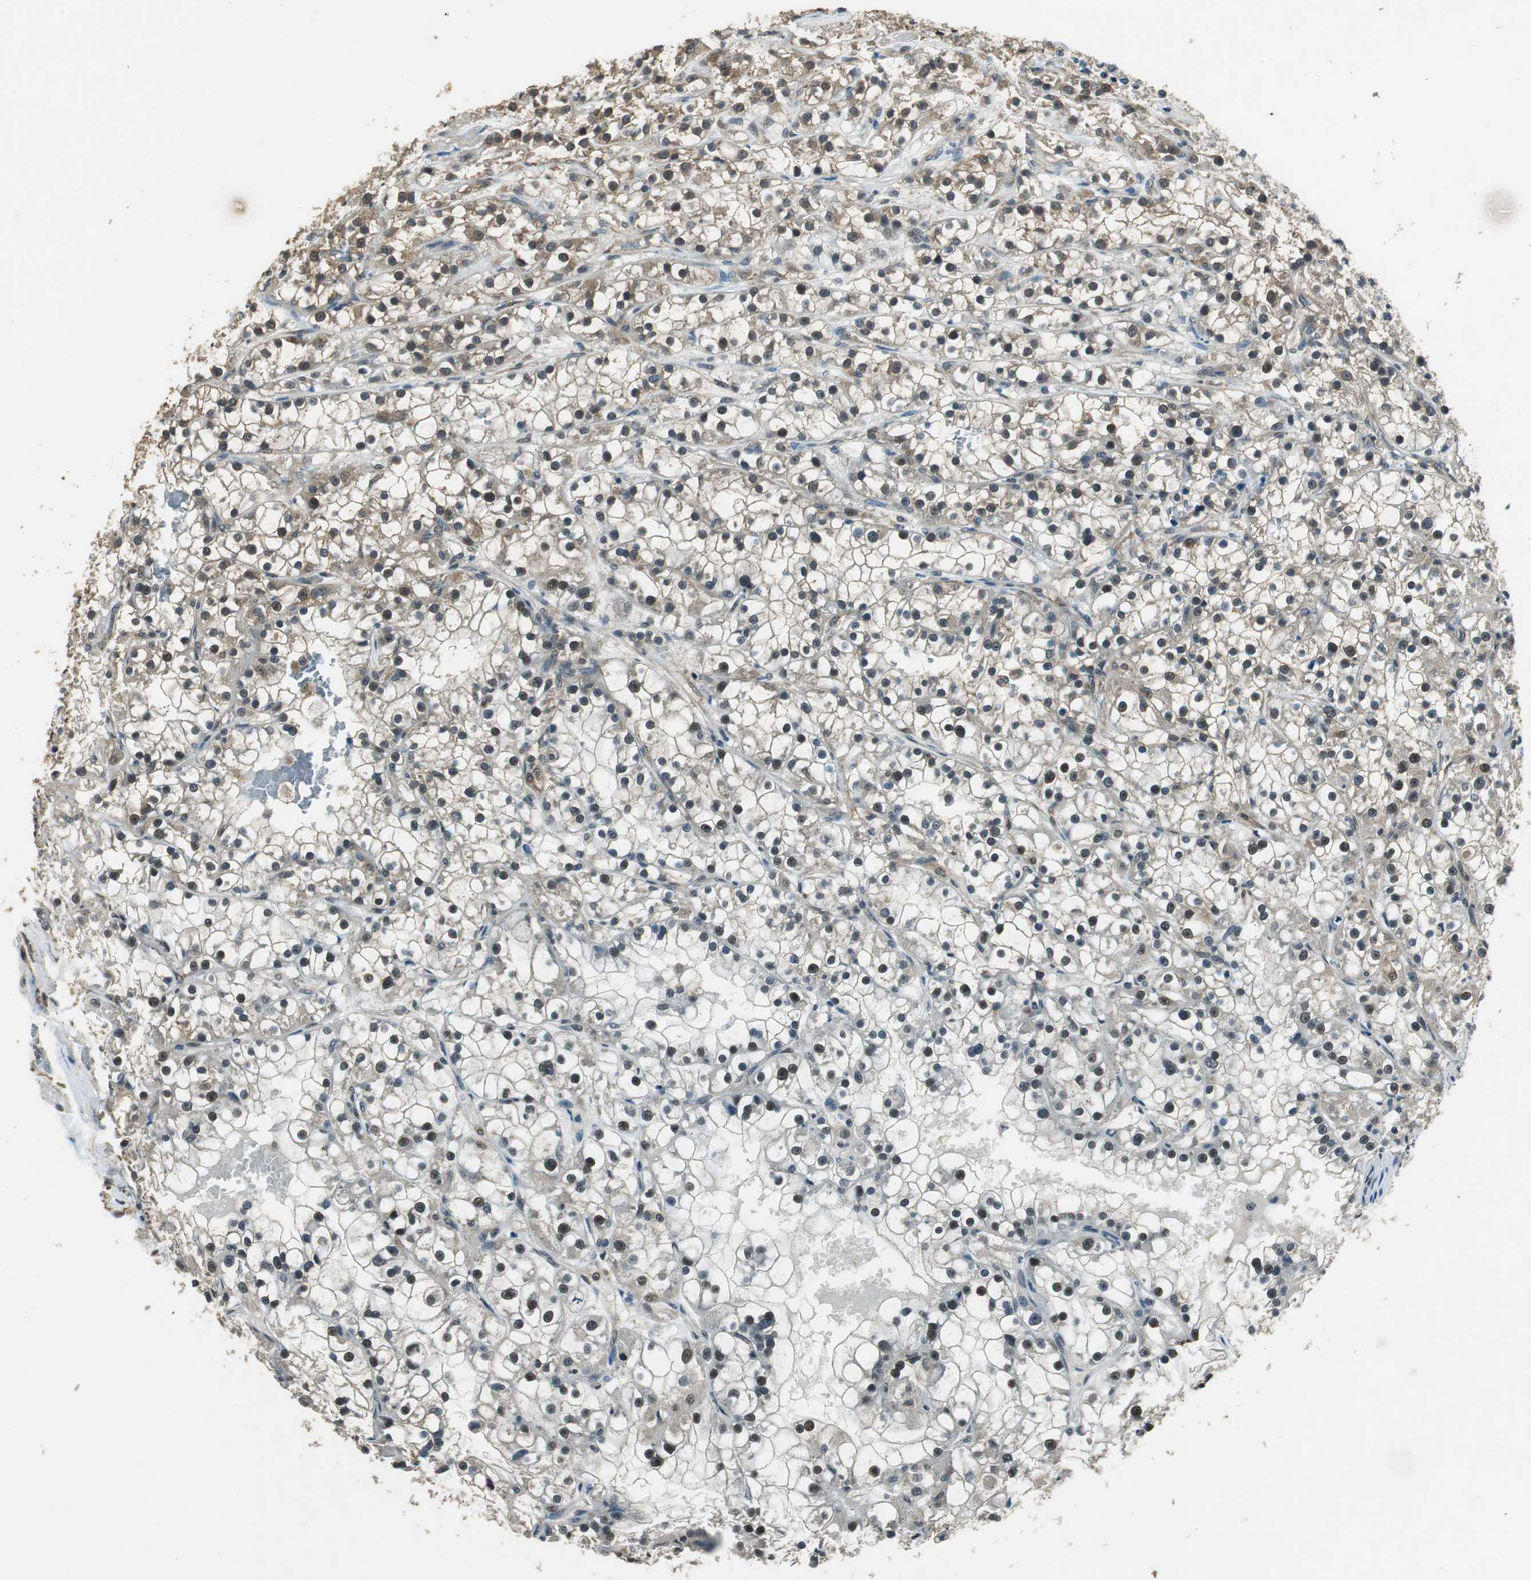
{"staining": {"intensity": "weak", "quantity": "25%-75%", "location": "cytoplasmic/membranous,nuclear"}, "tissue": "renal cancer", "cell_type": "Tumor cells", "image_type": "cancer", "snomed": [{"axis": "morphology", "description": "Adenocarcinoma, NOS"}, {"axis": "topography", "description": "Kidney"}], "caption": "There is low levels of weak cytoplasmic/membranous and nuclear positivity in tumor cells of renal cancer, as demonstrated by immunohistochemical staining (brown color).", "gene": "PSMB4", "patient": {"sex": "female", "age": 52}}